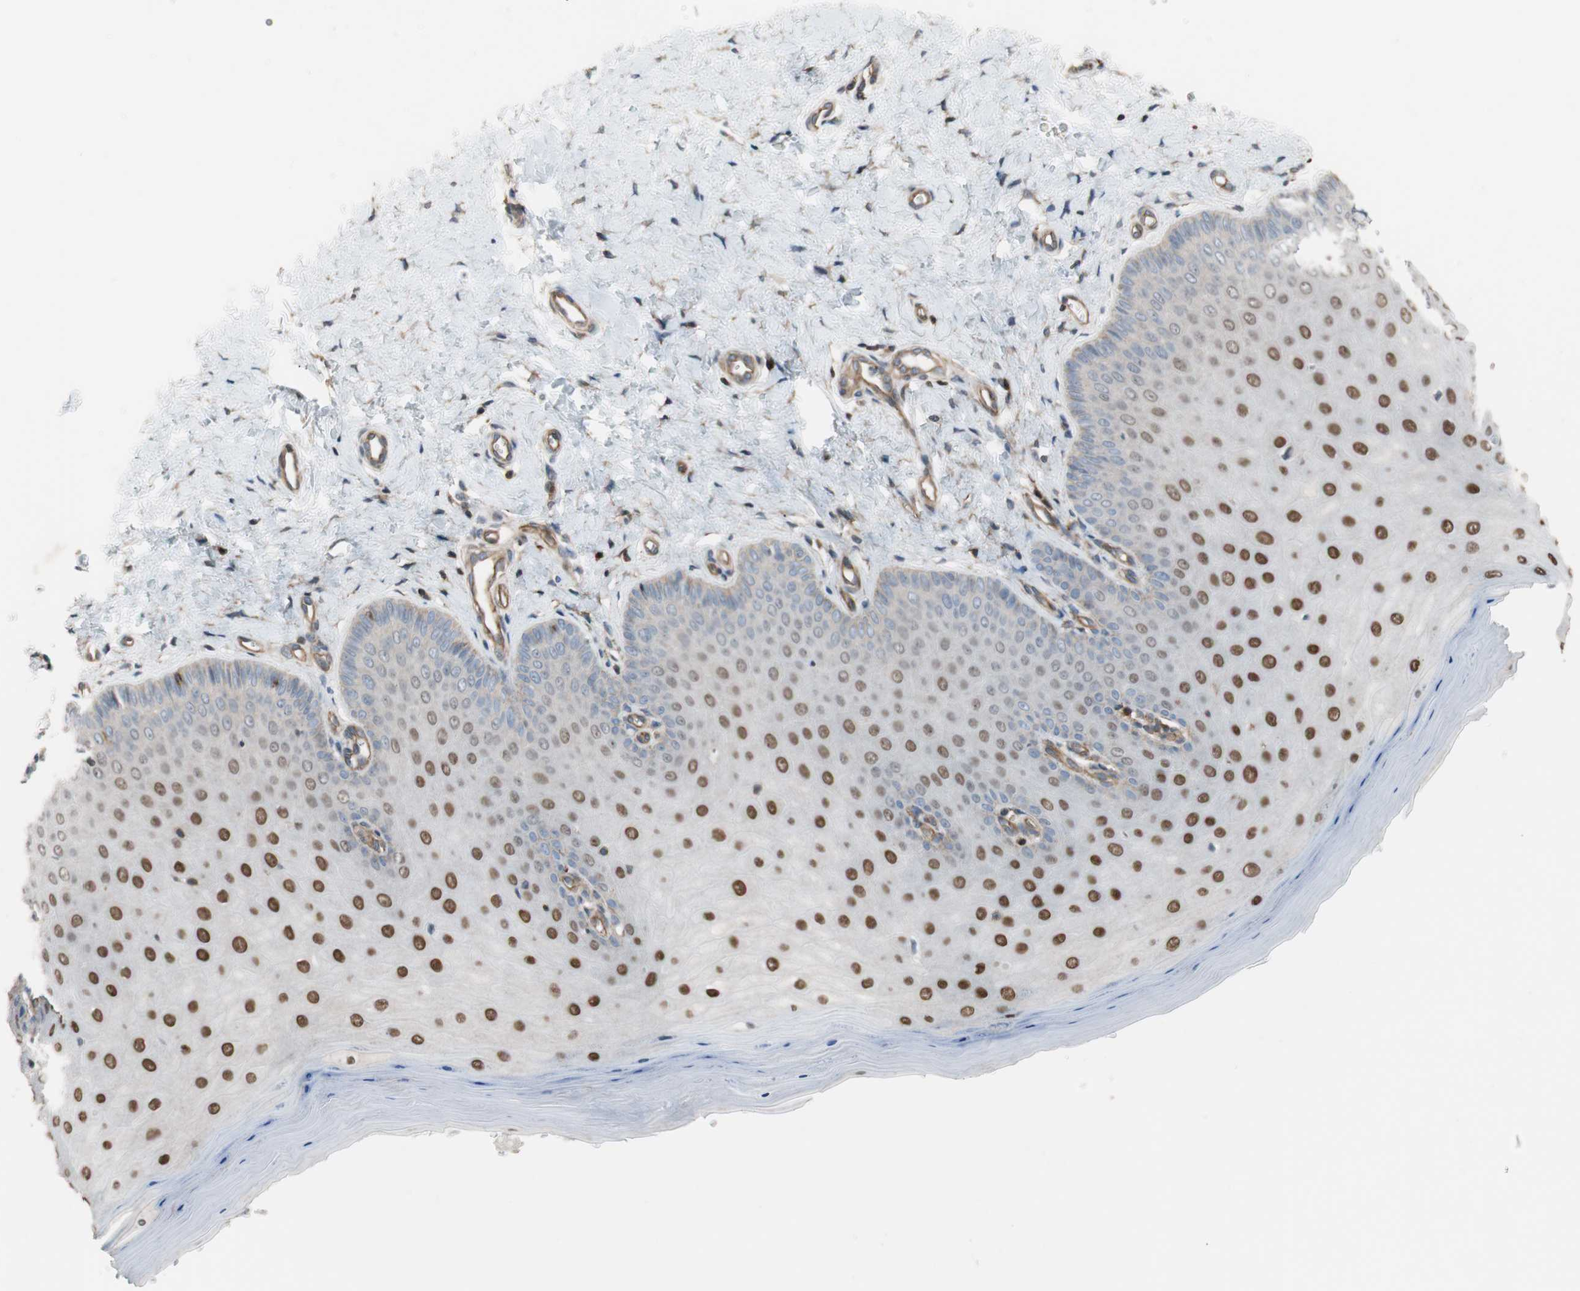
{"staining": {"intensity": "strong", "quantity": "25%-75%", "location": "nuclear"}, "tissue": "cervix", "cell_type": "Squamous epithelial cells", "image_type": "normal", "snomed": [{"axis": "morphology", "description": "Normal tissue, NOS"}, {"axis": "topography", "description": "Cervix"}], "caption": "Cervix was stained to show a protein in brown. There is high levels of strong nuclear staining in approximately 25%-75% of squamous epithelial cells.", "gene": "GRHL1", "patient": {"sex": "female", "age": 55}}